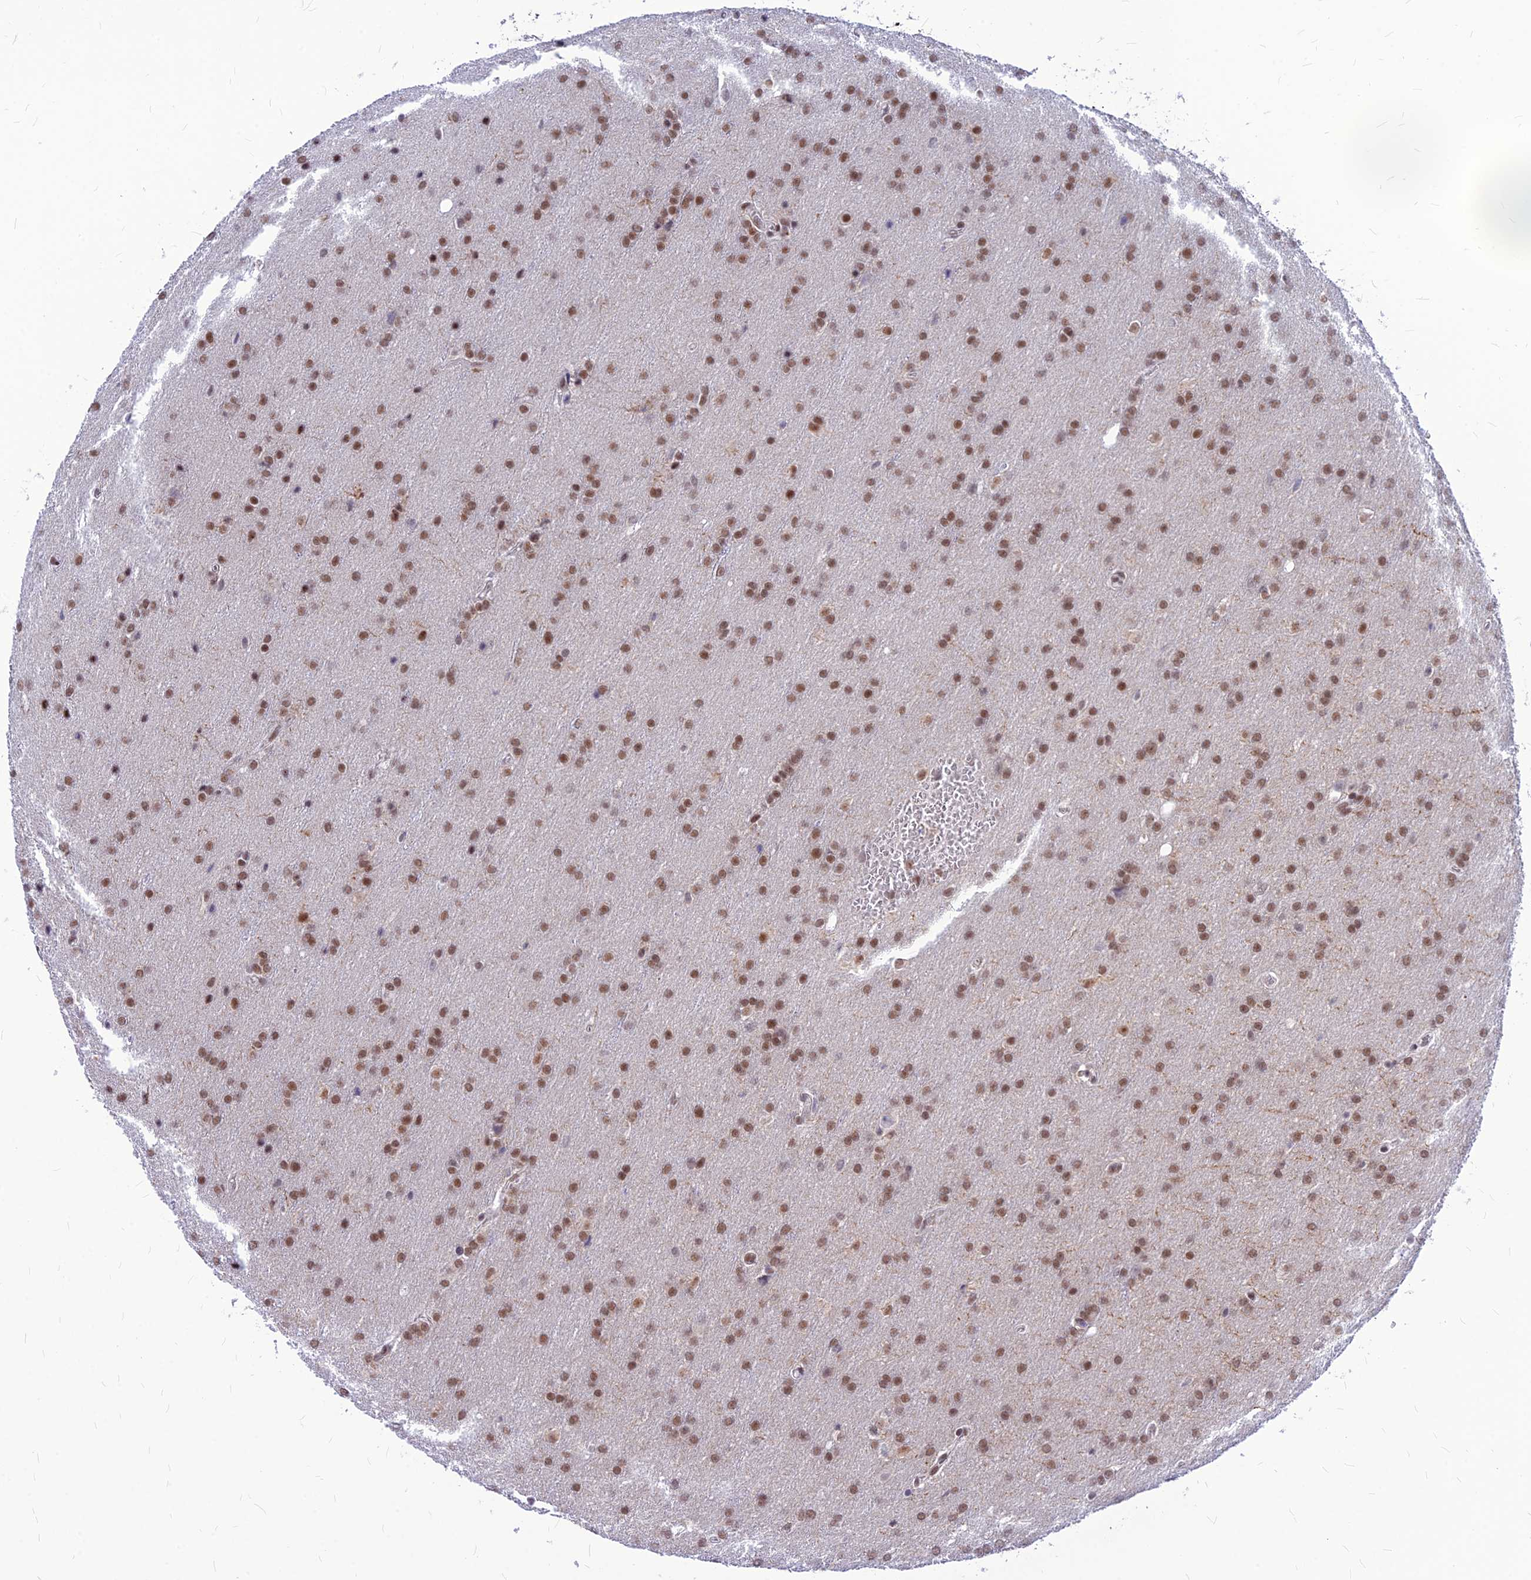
{"staining": {"intensity": "moderate", "quantity": ">75%", "location": "nuclear"}, "tissue": "glioma", "cell_type": "Tumor cells", "image_type": "cancer", "snomed": [{"axis": "morphology", "description": "Glioma, malignant, Low grade"}, {"axis": "topography", "description": "Brain"}], "caption": "Immunohistochemistry of malignant low-grade glioma demonstrates medium levels of moderate nuclear staining in approximately >75% of tumor cells. (Brightfield microscopy of DAB IHC at high magnification).", "gene": "KCTD13", "patient": {"sex": "female", "age": 32}}